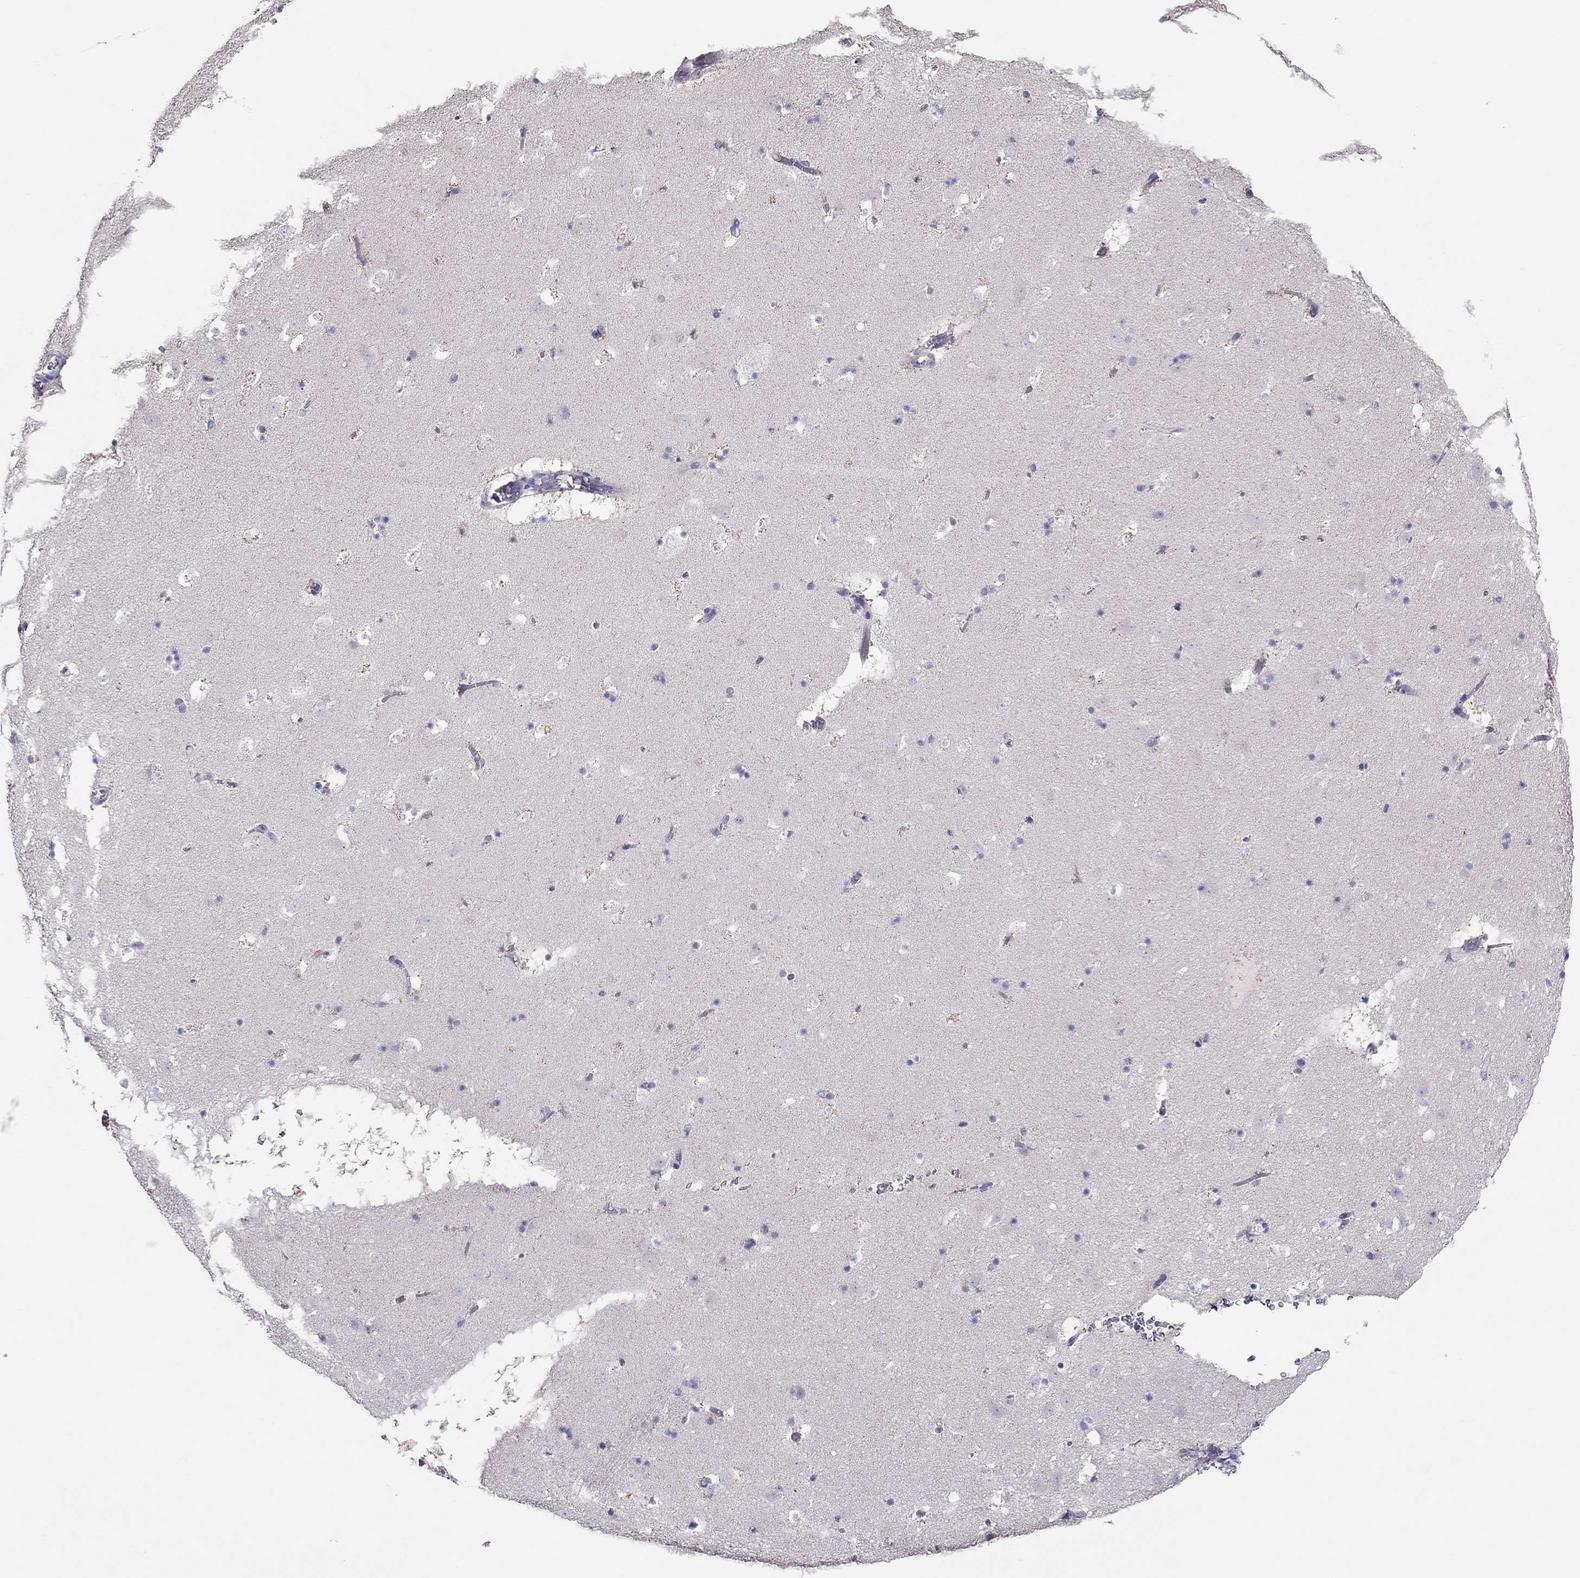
{"staining": {"intensity": "negative", "quantity": "none", "location": "none"}, "tissue": "caudate", "cell_type": "Glial cells", "image_type": "normal", "snomed": [{"axis": "morphology", "description": "Normal tissue, NOS"}, {"axis": "topography", "description": "Lateral ventricle wall"}], "caption": "IHC photomicrograph of unremarkable caudate stained for a protein (brown), which shows no staining in glial cells.", "gene": "TEX22", "patient": {"sex": "female", "age": 42}}